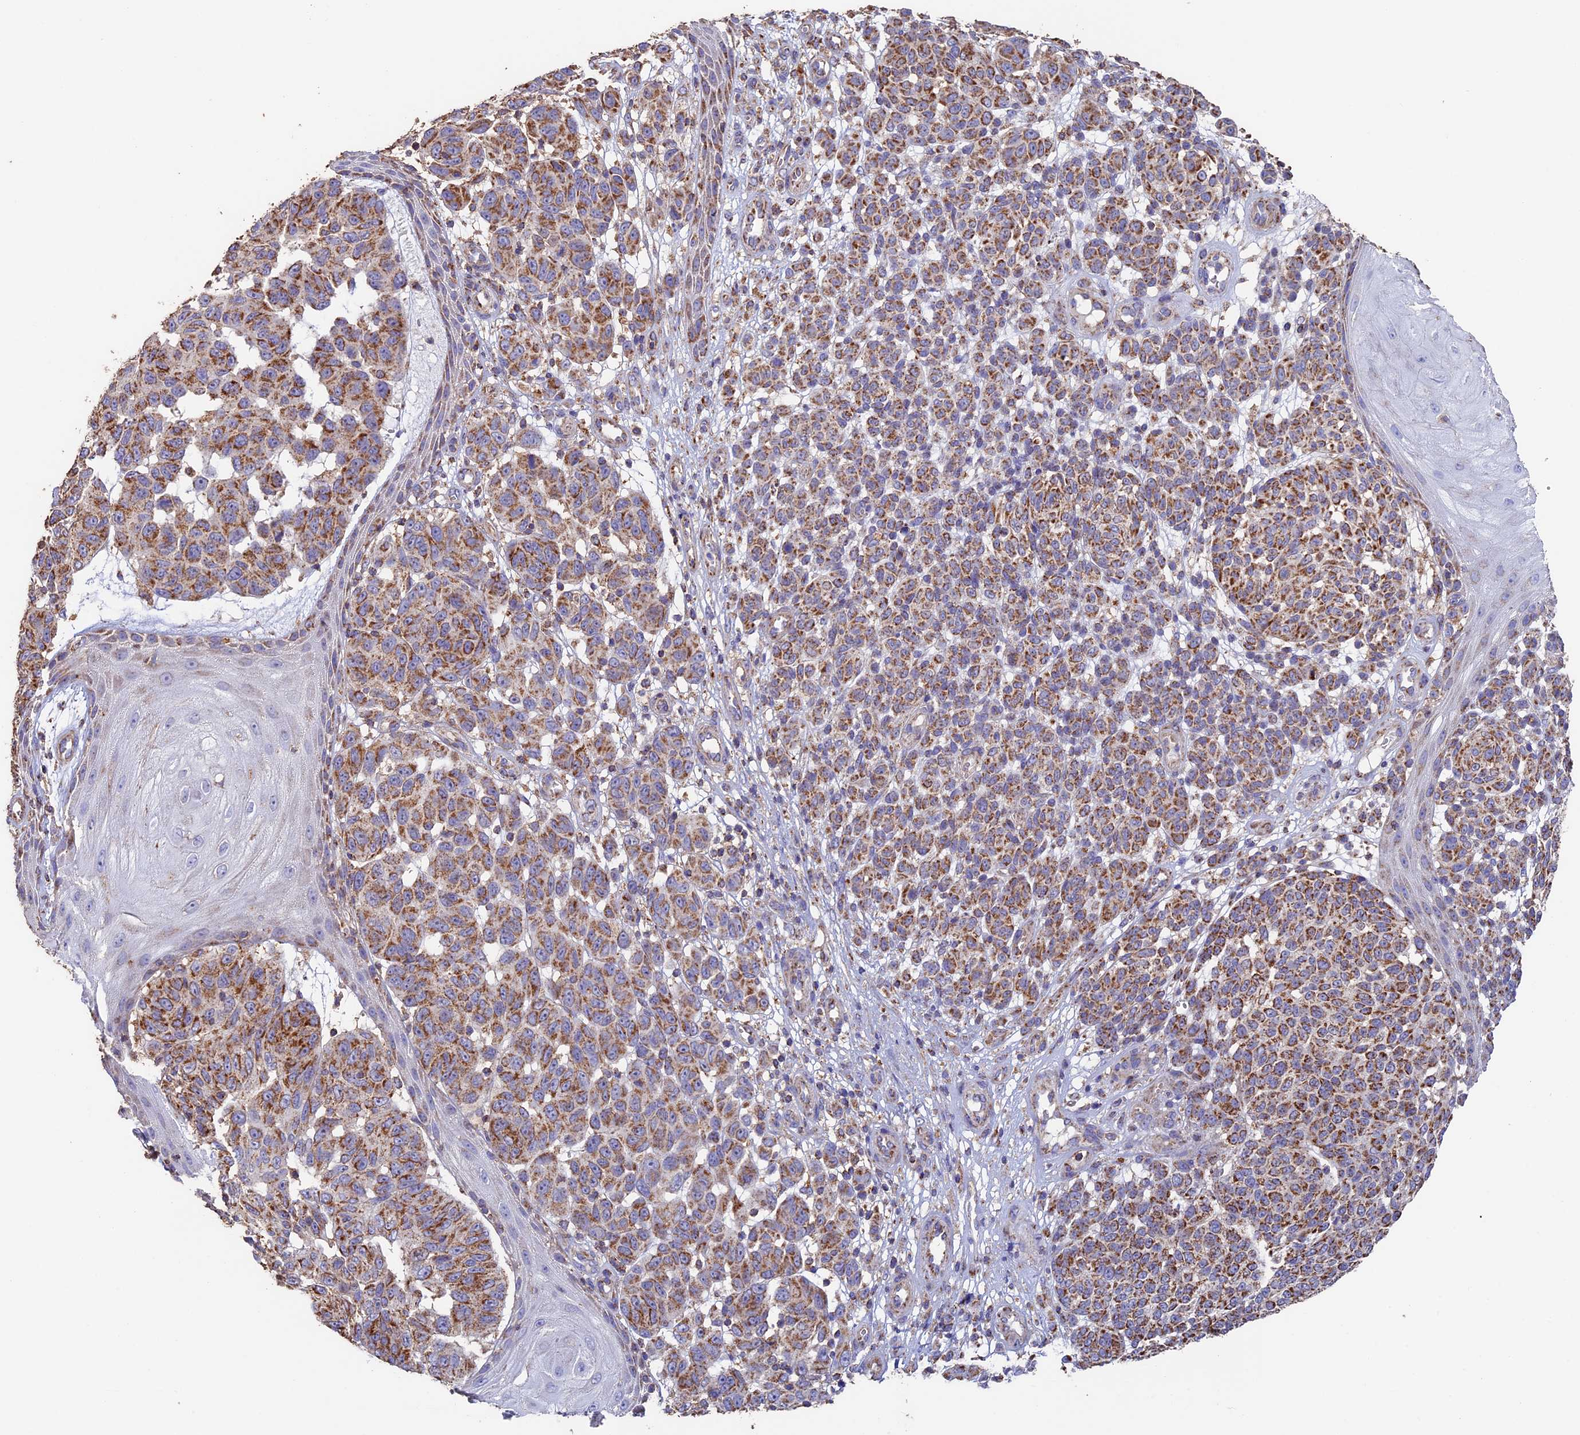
{"staining": {"intensity": "moderate", "quantity": ">75%", "location": "cytoplasmic/membranous"}, "tissue": "melanoma", "cell_type": "Tumor cells", "image_type": "cancer", "snomed": [{"axis": "morphology", "description": "Malignant melanoma, NOS"}, {"axis": "topography", "description": "Skin"}], "caption": "The micrograph exhibits immunohistochemical staining of melanoma. There is moderate cytoplasmic/membranous staining is identified in about >75% of tumor cells.", "gene": "ADAT1", "patient": {"sex": "male", "age": 49}}